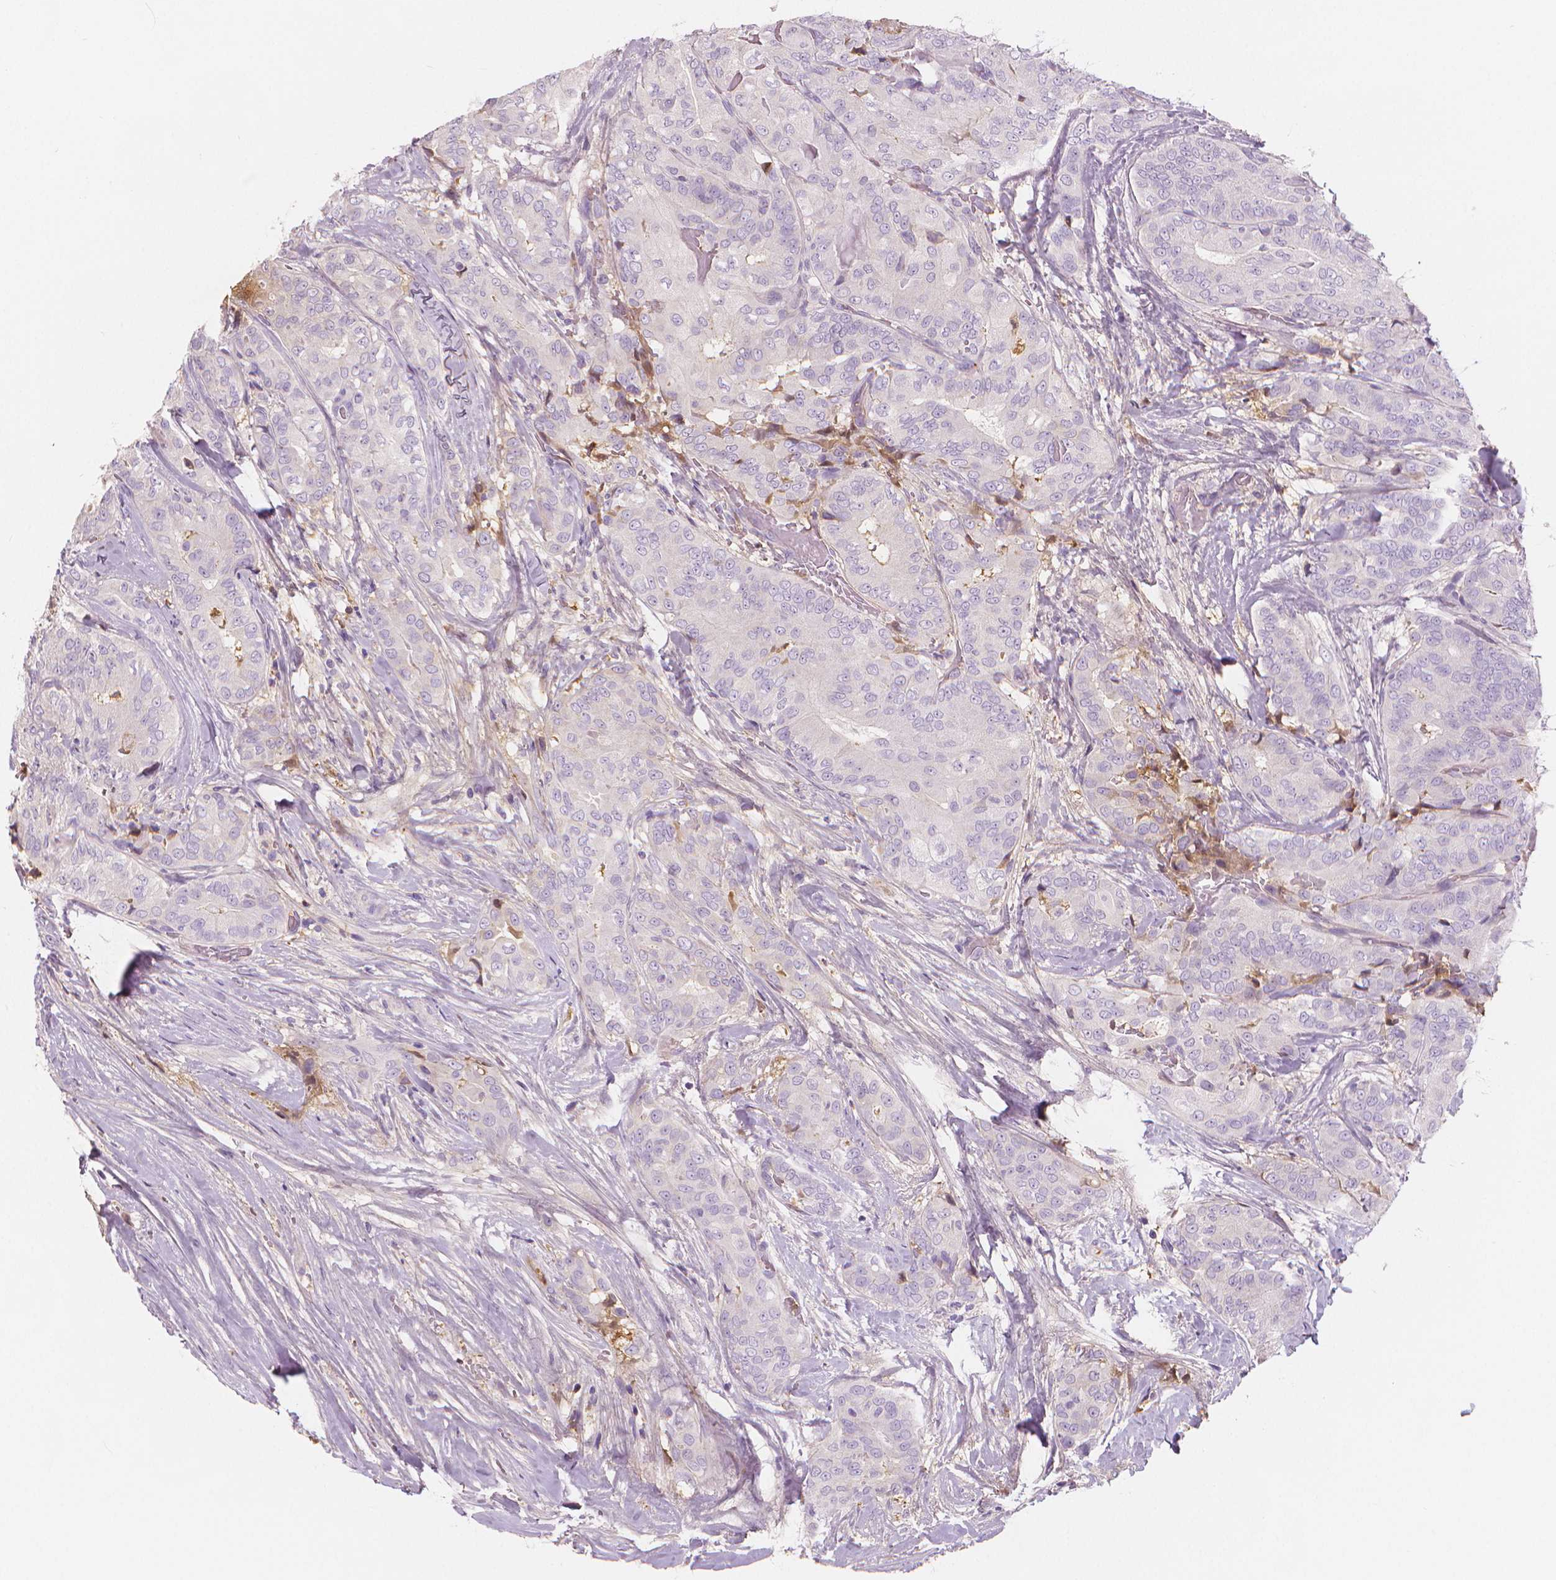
{"staining": {"intensity": "negative", "quantity": "none", "location": "none"}, "tissue": "thyroid cancer", "cell_type": "Tumor cells", "image_type": "cancer", "snomed": [{"axis": "morphology", "description": "Papillary adenocarcinoma, NOS"}, {"axis": "topography", "description": "Thyroid gland"}], "caption": "Protein analysis of thyroid cancer (papillary adenocarcinoma) reveals no significant positivity in tumor cells. Brightfield microscopy of IHC stained with DAB (3,3'-diaminobenzidine) (brown) and hematoxylin (blue), captured at high magnification.", "gene": "APOA4", "patient": {"sex": "male", "age": 61}}